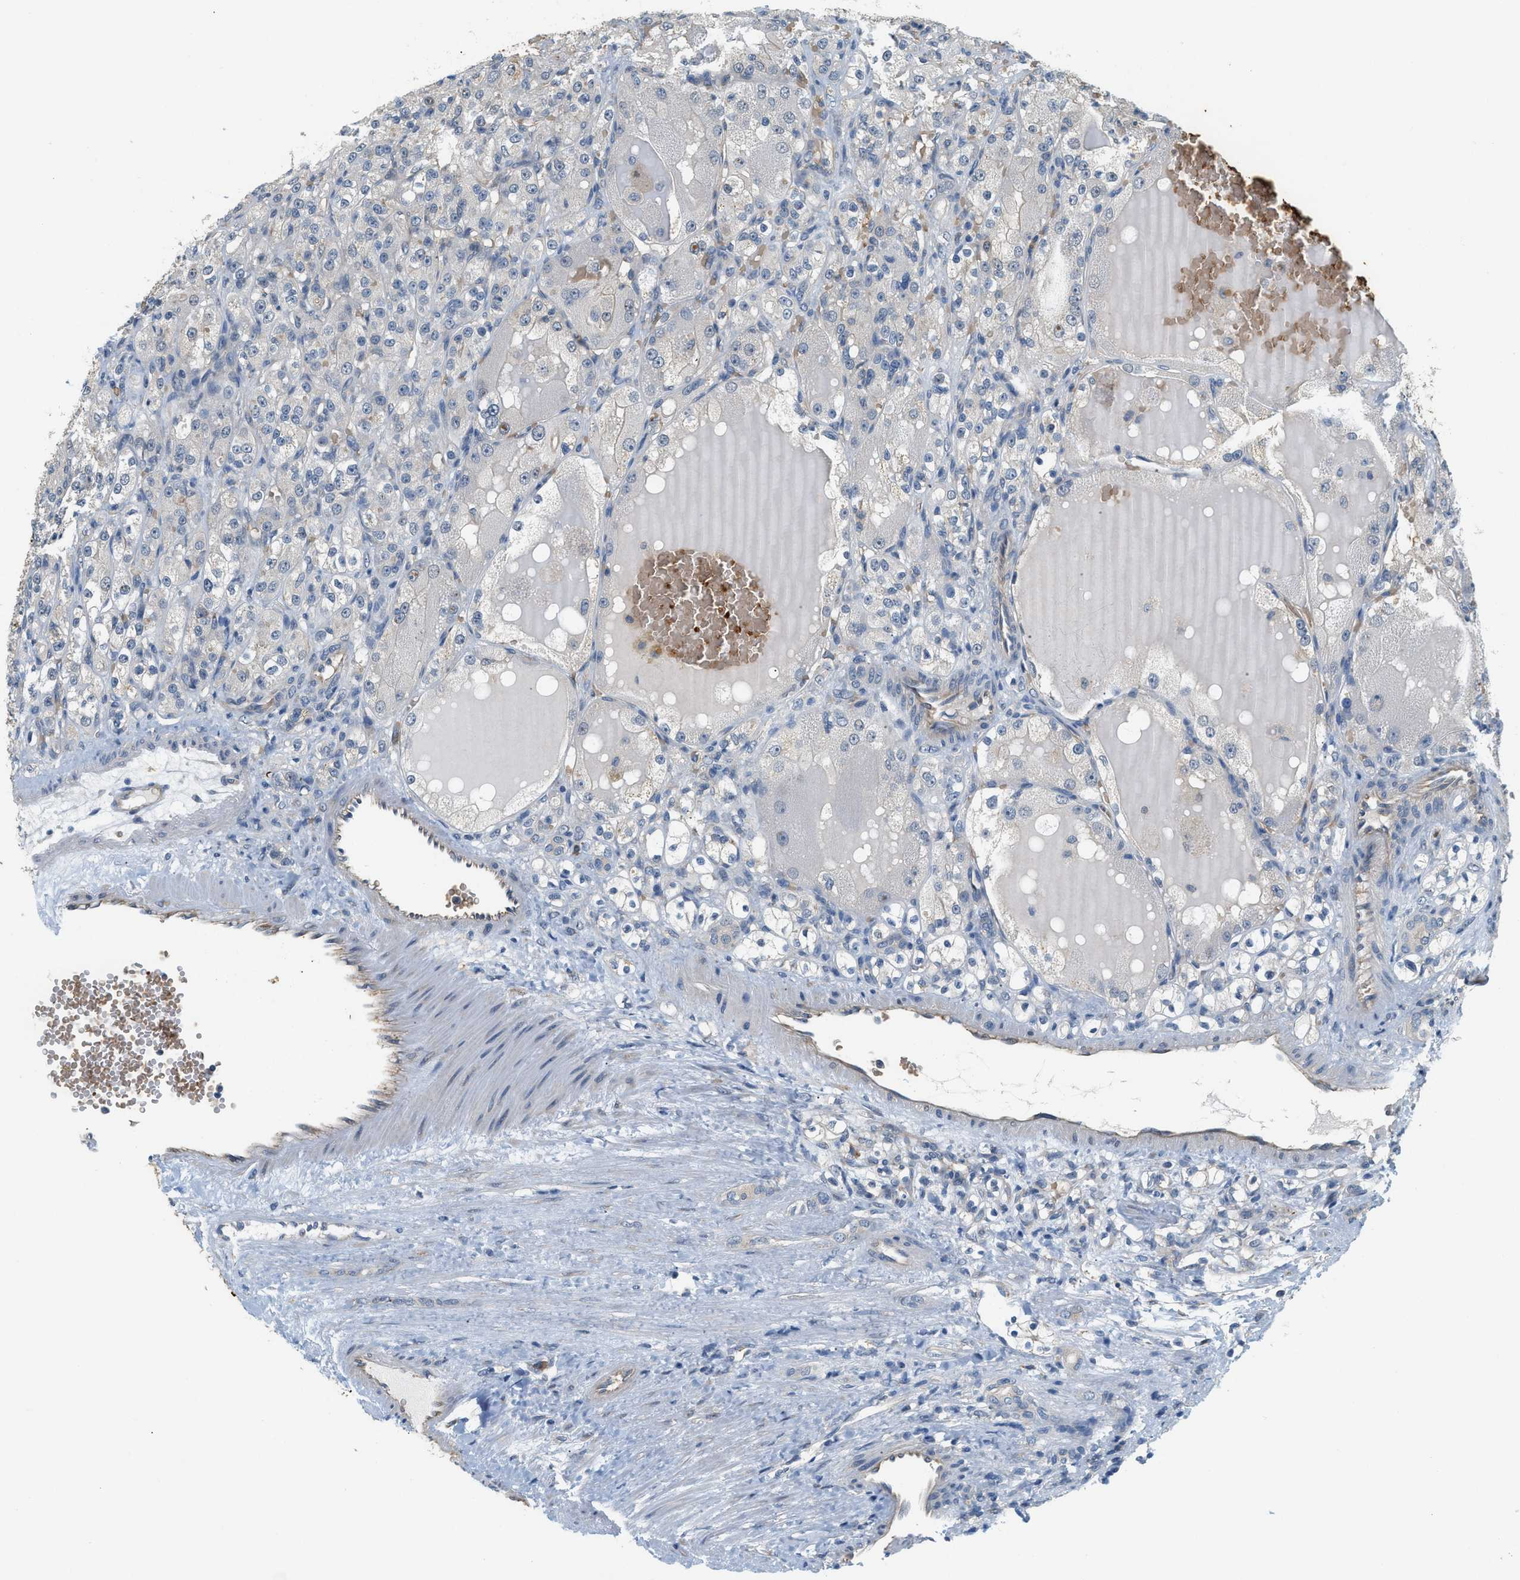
{"staining": {"intensity": "negative", "quantity": "none", "location": "none"}, "tissue": "renal cancer", "cell_type": "Tumor cells", "image_type": "cancer", "snomed": [{"axis": "morphology", "description": "Normal tissue, NOS"}, {"axis": "morphology", "description": "Adenocarcinoma, NOS"}, {"axis": "topography", "description": "Kidney"}], "caption": "Immunohistochemistry (IHC) micrograph of neoplastic tissue: human renal cancer stained with DAB exhibits no significant protein positivity in tumor cells.", "gene": "CYTH2", "patient": {"sex": "male", "age": 61}}